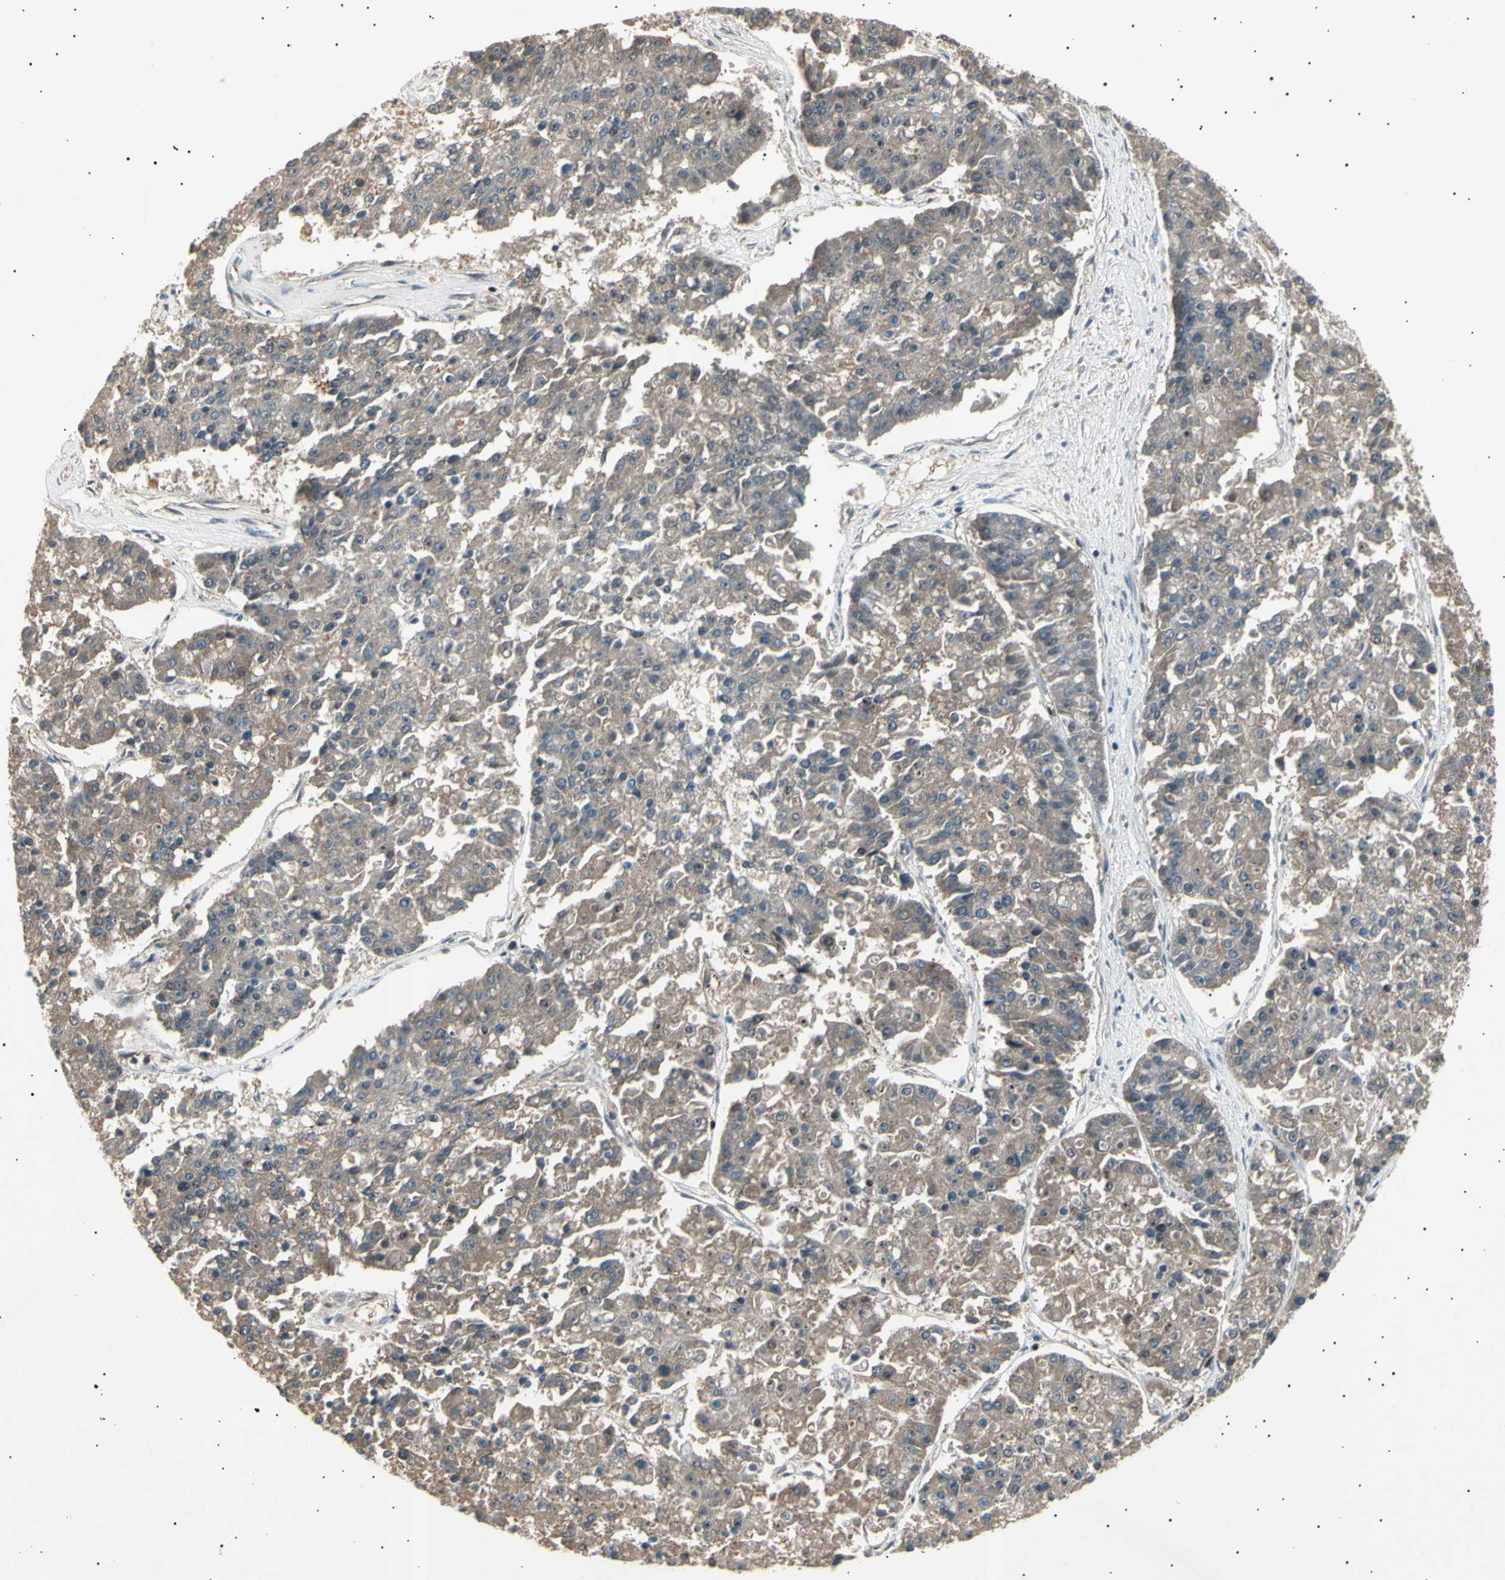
{"staining": {"intensity": "weak", "quantity": ">75%", "location": "cytoplasmic/membranous"}, "tissue": "pancreatic cancer", "cell_type": "Tumor cells", "image_type": "cancer", "snomed": [{"axis": "morphology", "description": "Adenocarcinoma, NOS"}, {"axis": "topography", "description": "Pancreas"}], "caption": "Protein expression analysis of pancreatic cancer (adenocarcinoma) displays weak cytoplasmic/membranous positivity in about >75% of tumor cells. (DAB (3,3'-diaminobenzidine) IHC, brown staining for protein, blue staining for nuclei).", "gene": "NUAK2", "patient": {"sex": "male", "age": 50}}